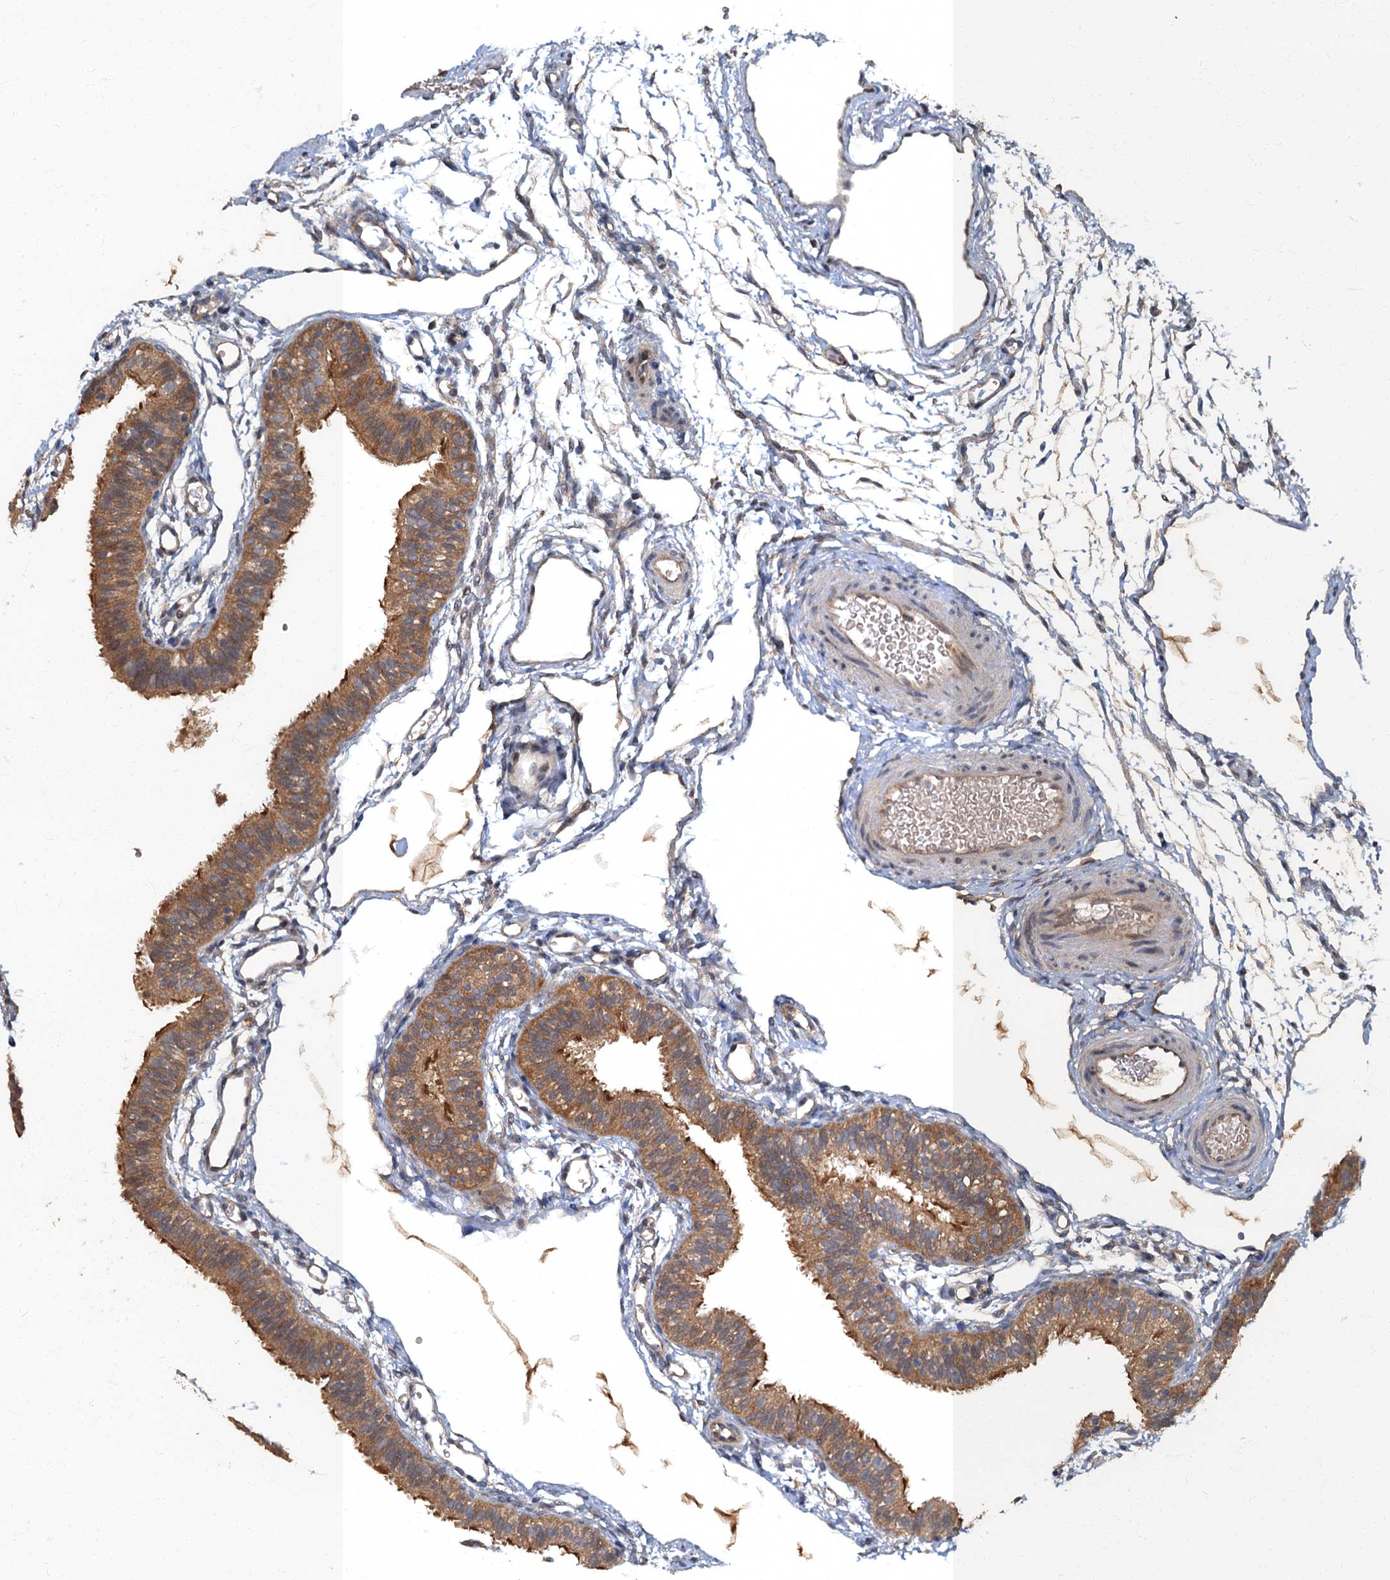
{"staining": {"intensity": "moderate", "quantity": ">75%", "location": "cytoplasmic/membranous"}, "tissue": "fallopian tube", "cell_type": "Glandular cells", "image_type": "normal", "snomed": [{"axis": "morphology", "description": "Normal tissue, NOS"}, {"axis": "topography", "description": "Fallopian tube"}], "caption": "Protein analysis of benign fallopian tube reveals moderate cytoplasmic/membranous expression in approximately >75% of glandular cells.", "gene": "TBCK", "patient": {"sex": "female", "age": 35}}